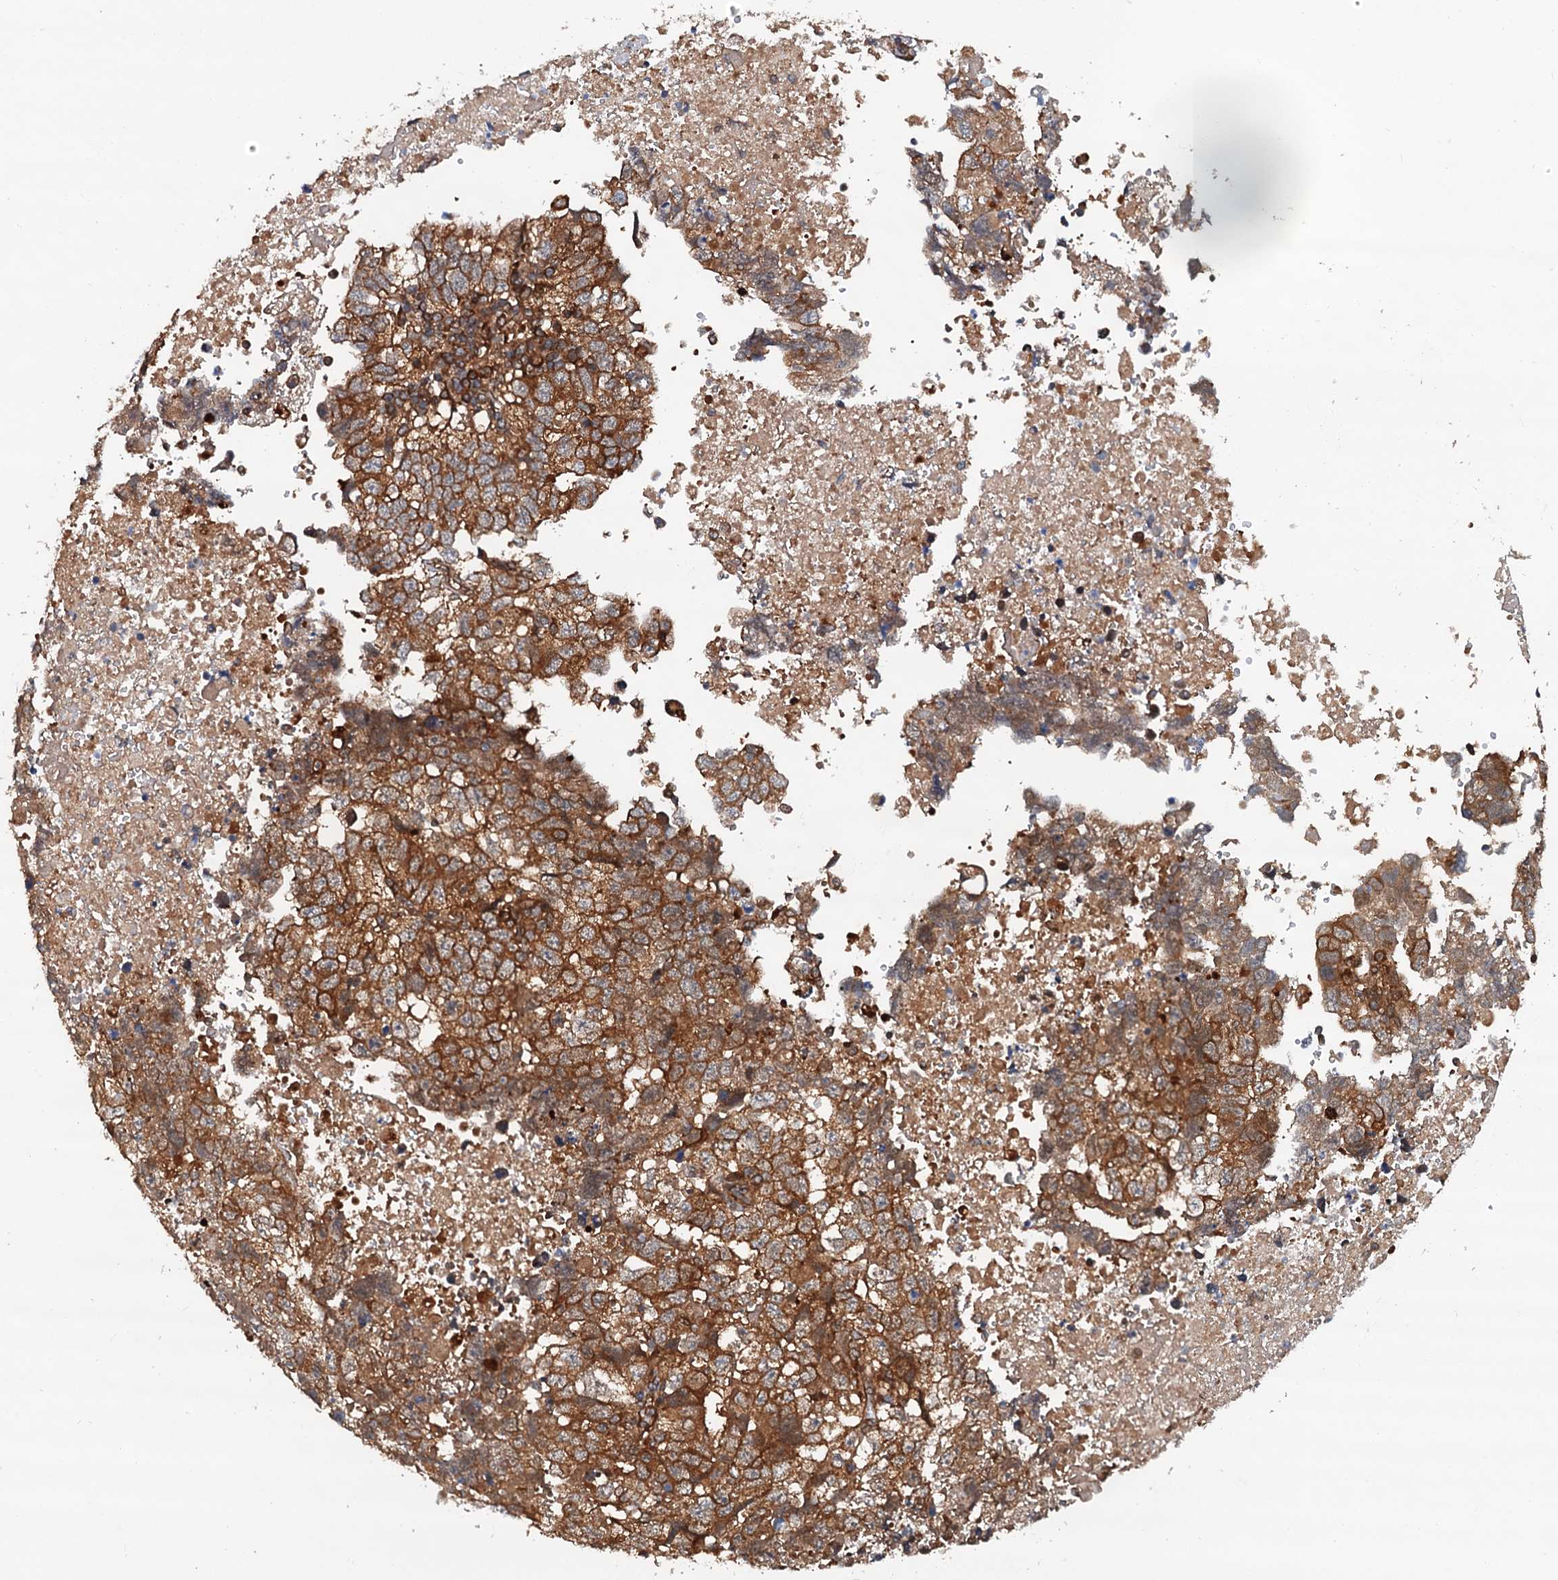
{"staining": {"intensity": "moderate", "quantity": ">75%", "location": "cytoplasmic/membranous"}, "tissue": "testis cancer", "cell_type": "Tumor cells", "image_type": "cancer", "snomed": [{"axis": "morphology", "description": "Carcinoma, Embryonal, NOS"}, {"axis": "topography", "description": "Testis"}], "caption": "Protein analysis of embryonal carcinoma (testis) tissue exhibits moderate cytoplasmic/membranous expression in approximately >75% of tumor cells.", "gene": "AAGAB", "patient": {"sex": "male", "age": 37}}